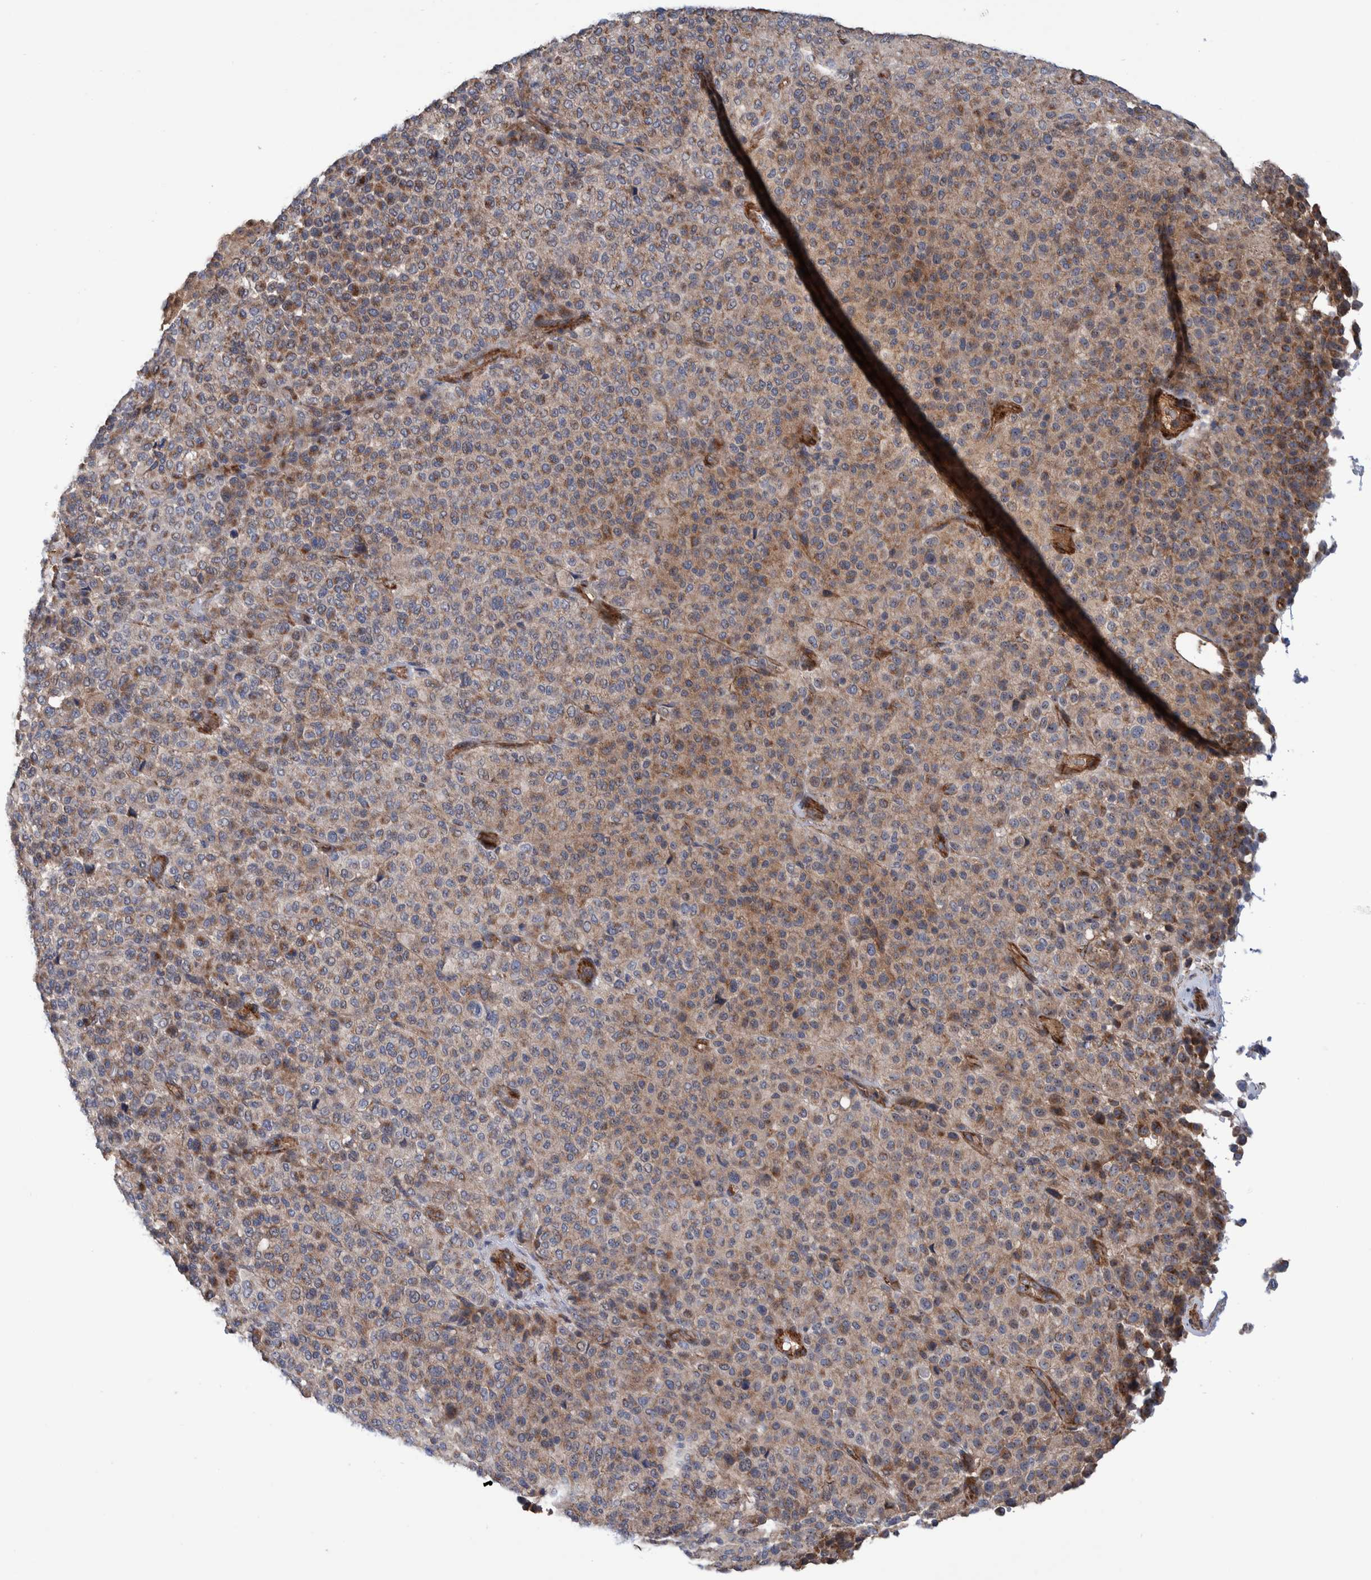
{"staining": {"intensity": "moderate", "quantity": "25%-75%", "location": "cytoplasmic/membranous"}, "tissue": "melanoma", "cell_type": "Tumor cells", "image_type": "cancer", "snomed": [{"axis": "morphology", "description": "Malignant melanoma, Metastatic site"}, {"axis": "topography", "description": "Pancreas"}], "caption": "Moderate cytoplasmic/membranous expression for a protein is identified in approximately 25%-75% of tumor cells of melanoma using immunohistochemistry.", "gene": "SLC25A10", "patient": {"sex": "female", "age": 30}}